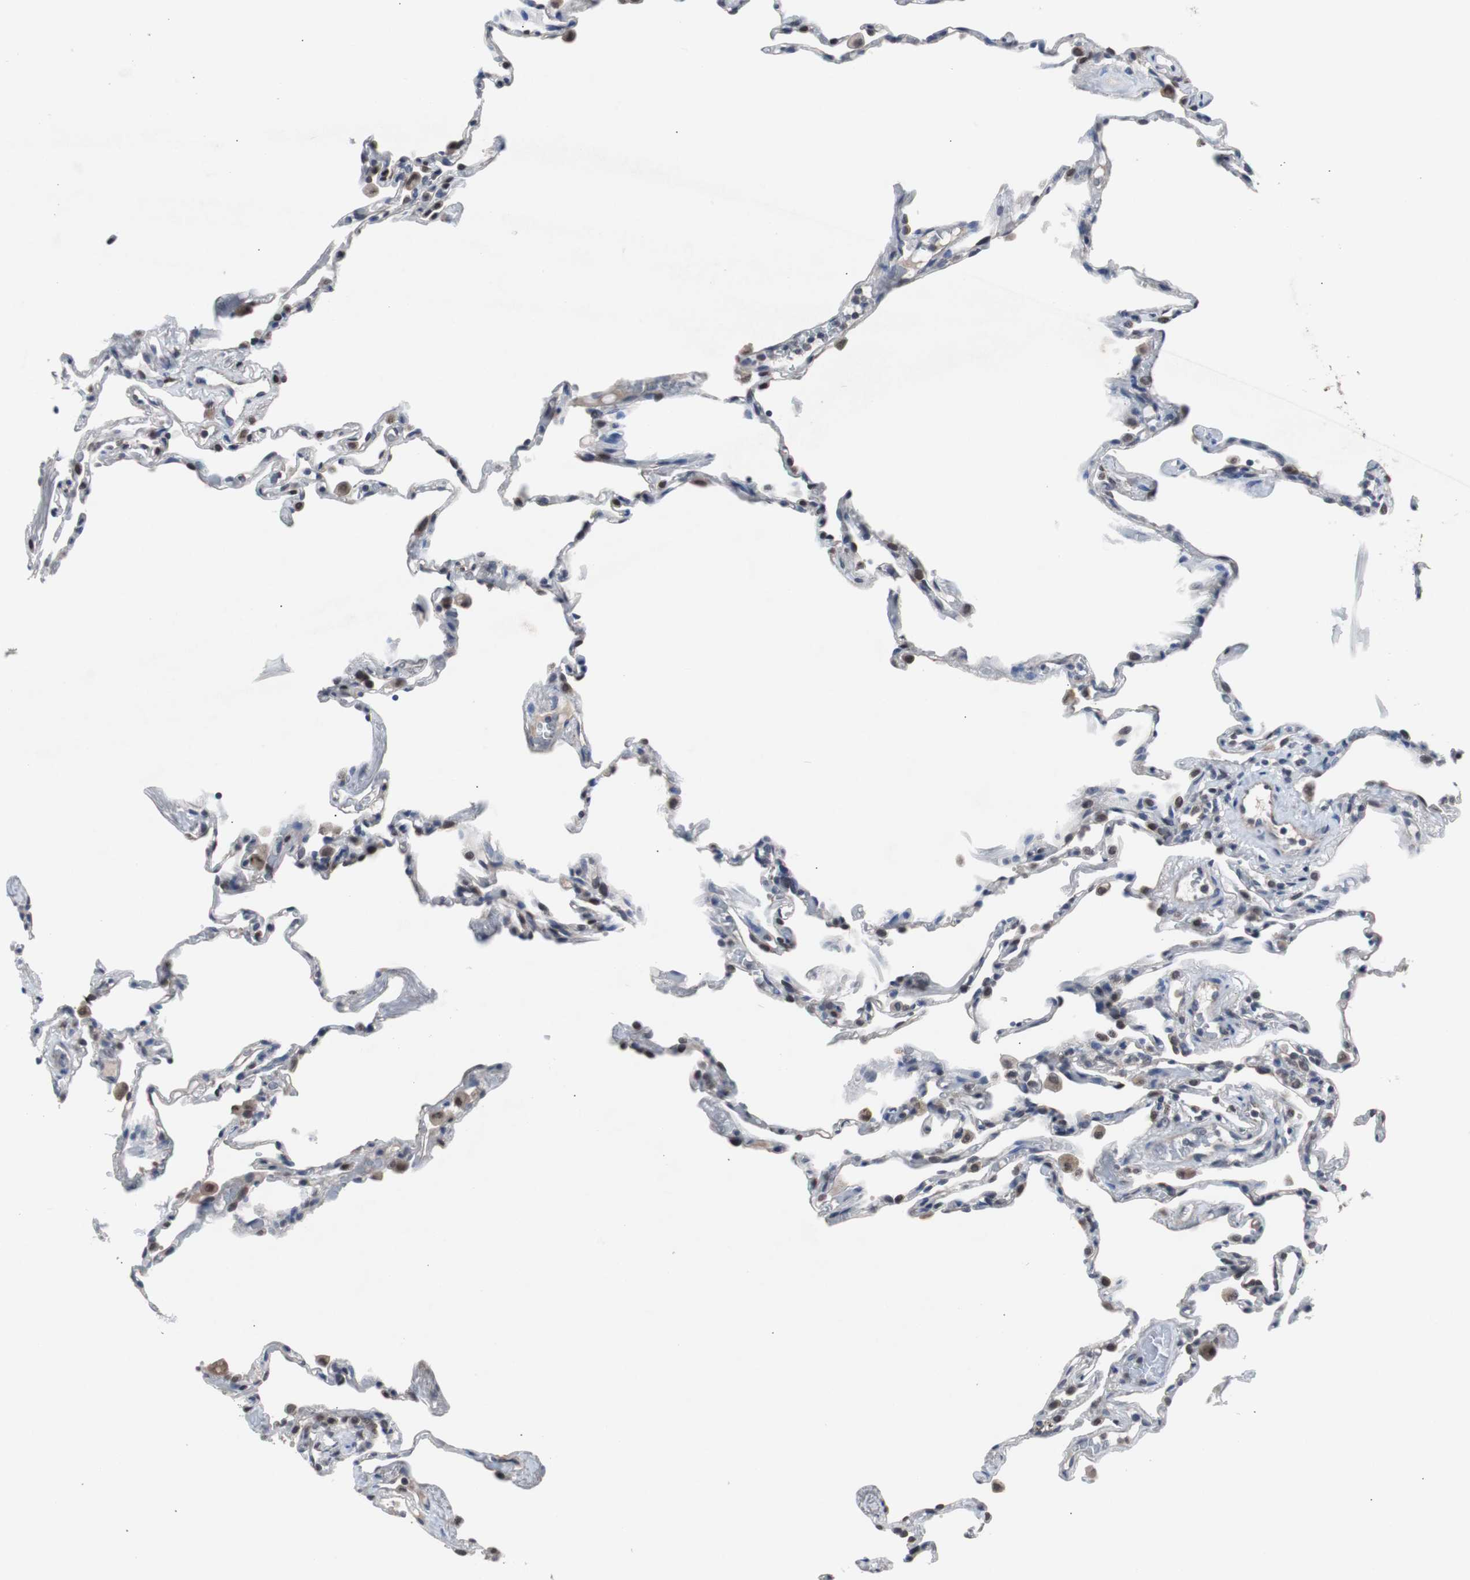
{"staining": {"intensity": "moderate", "quantity": "25%-75%", "location": "nuclear"}, "tissue": "lung", "cell_type": "Alveolar cells", "image_type": "normal", "snomed": [{"axis": "morphology", "description": "Normal tissue, NOS"}, {"axis": "topography", "description": "Lung"}], "caption": "A high-resolution histopathology image shows immunohistochemistry (IHC) staining of benign lung, which exhibits moderate nuclear staining in about 25%-75% of alveolar cells.", "gene": "RBM47", "patient": {"sex": "male", "age": 59}}